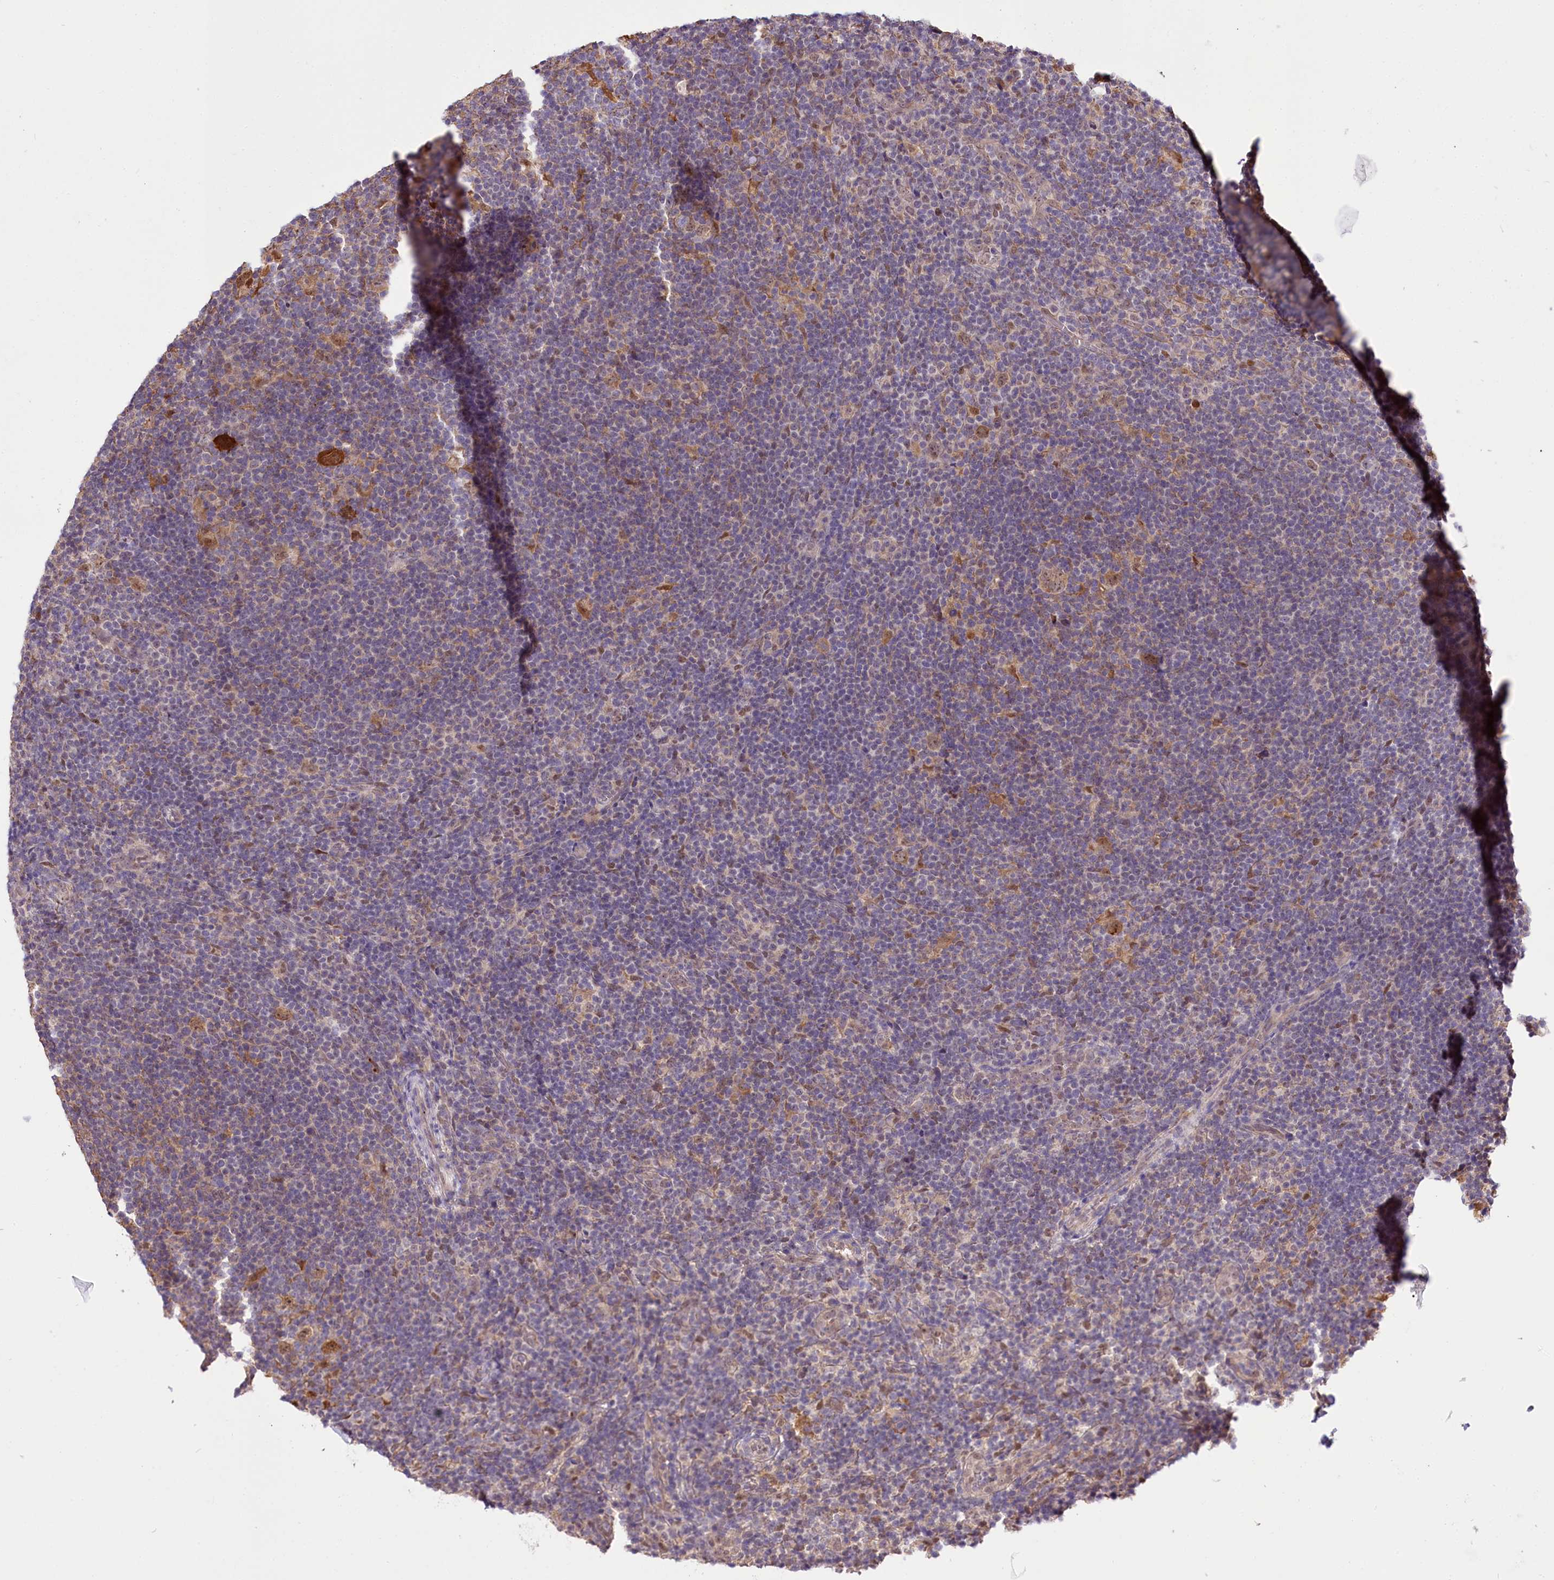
{"staining": {"intensity": "moderate", "quantity": ">75%", "location": "cytoplasmic/membranous,nuclear"}, "tissue": "lymphoma", "cell_type": "Tumor cells", "image_type": "cancer", "snomed": [{"axis": "morphology", "description": "Hodgkin's disease, NOS"}, {"axis": "topography", "description": "Lymph node"}], "caption": "Moderate cytoplasmic/membranous and nuclear staining is present in approximately >75% of tumor cells in lymphoma. Nuclei are stained in blue.", "gene": "GNL3L", "patient": {"sex": "female", "age": 57}}